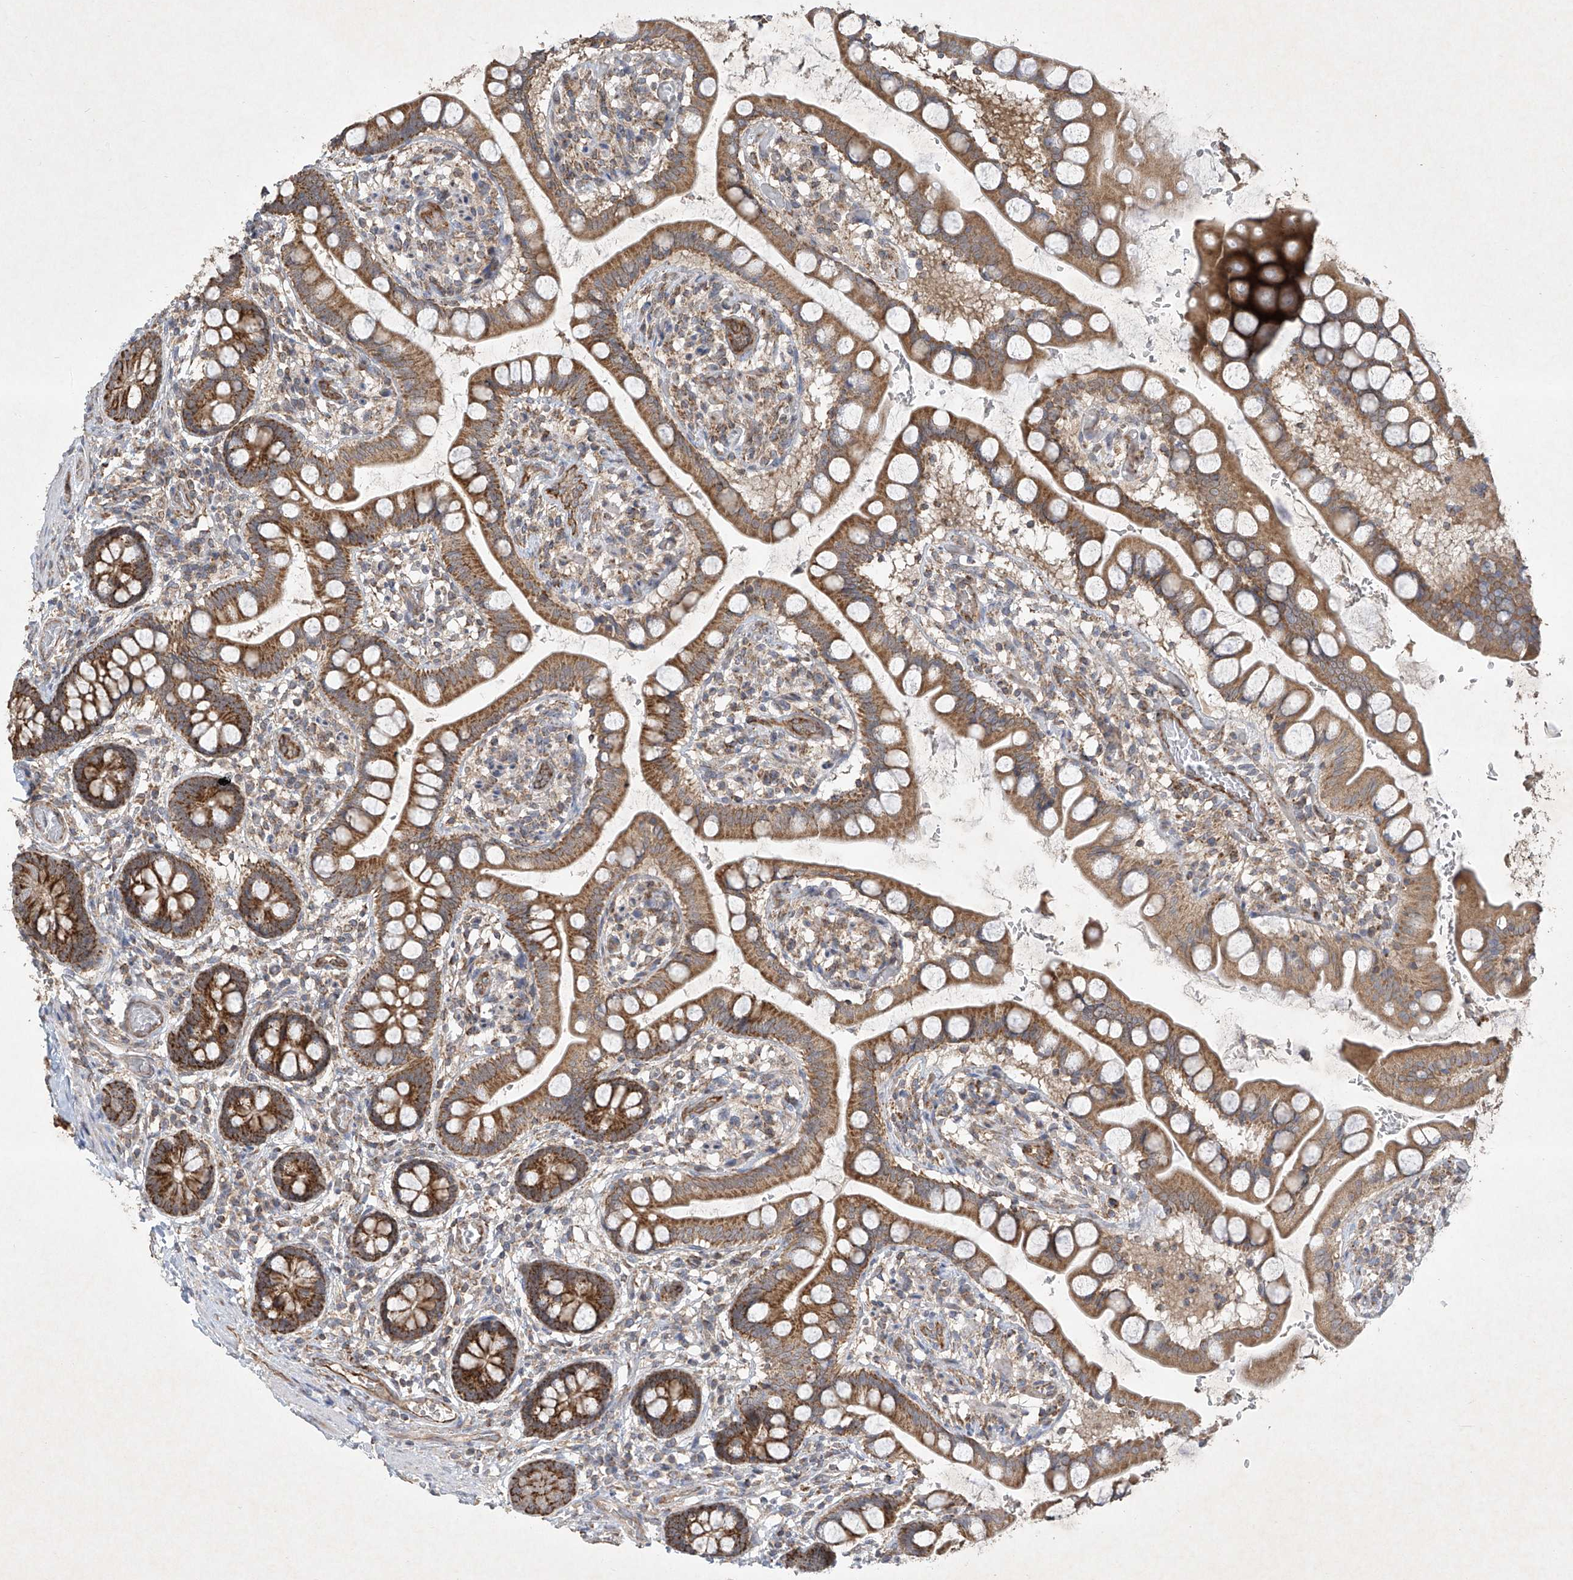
{"staining": {"intensity": "moderate", "quantity": ">75%", "location": "cytoplasmic/membranous"}, "tissue": "small intestine", "cell_type": "Glandular cells", "image_type": "normal", "snomed": [{"axis": "morphology", "description": "Normal tissue, NOS"}, {"axis": "topography", "description": "Small intestine"}], "caption": "Immunohistochemical staining of benign human small intestine displays moderate cytoplasmic/membranous protein expression in approximately >75% of glandular cells. The protein is shown in brown color, while the nuclei are stained blue.", "gene": "UQCC1", "patient": {"sex": "male", "age": 52}}